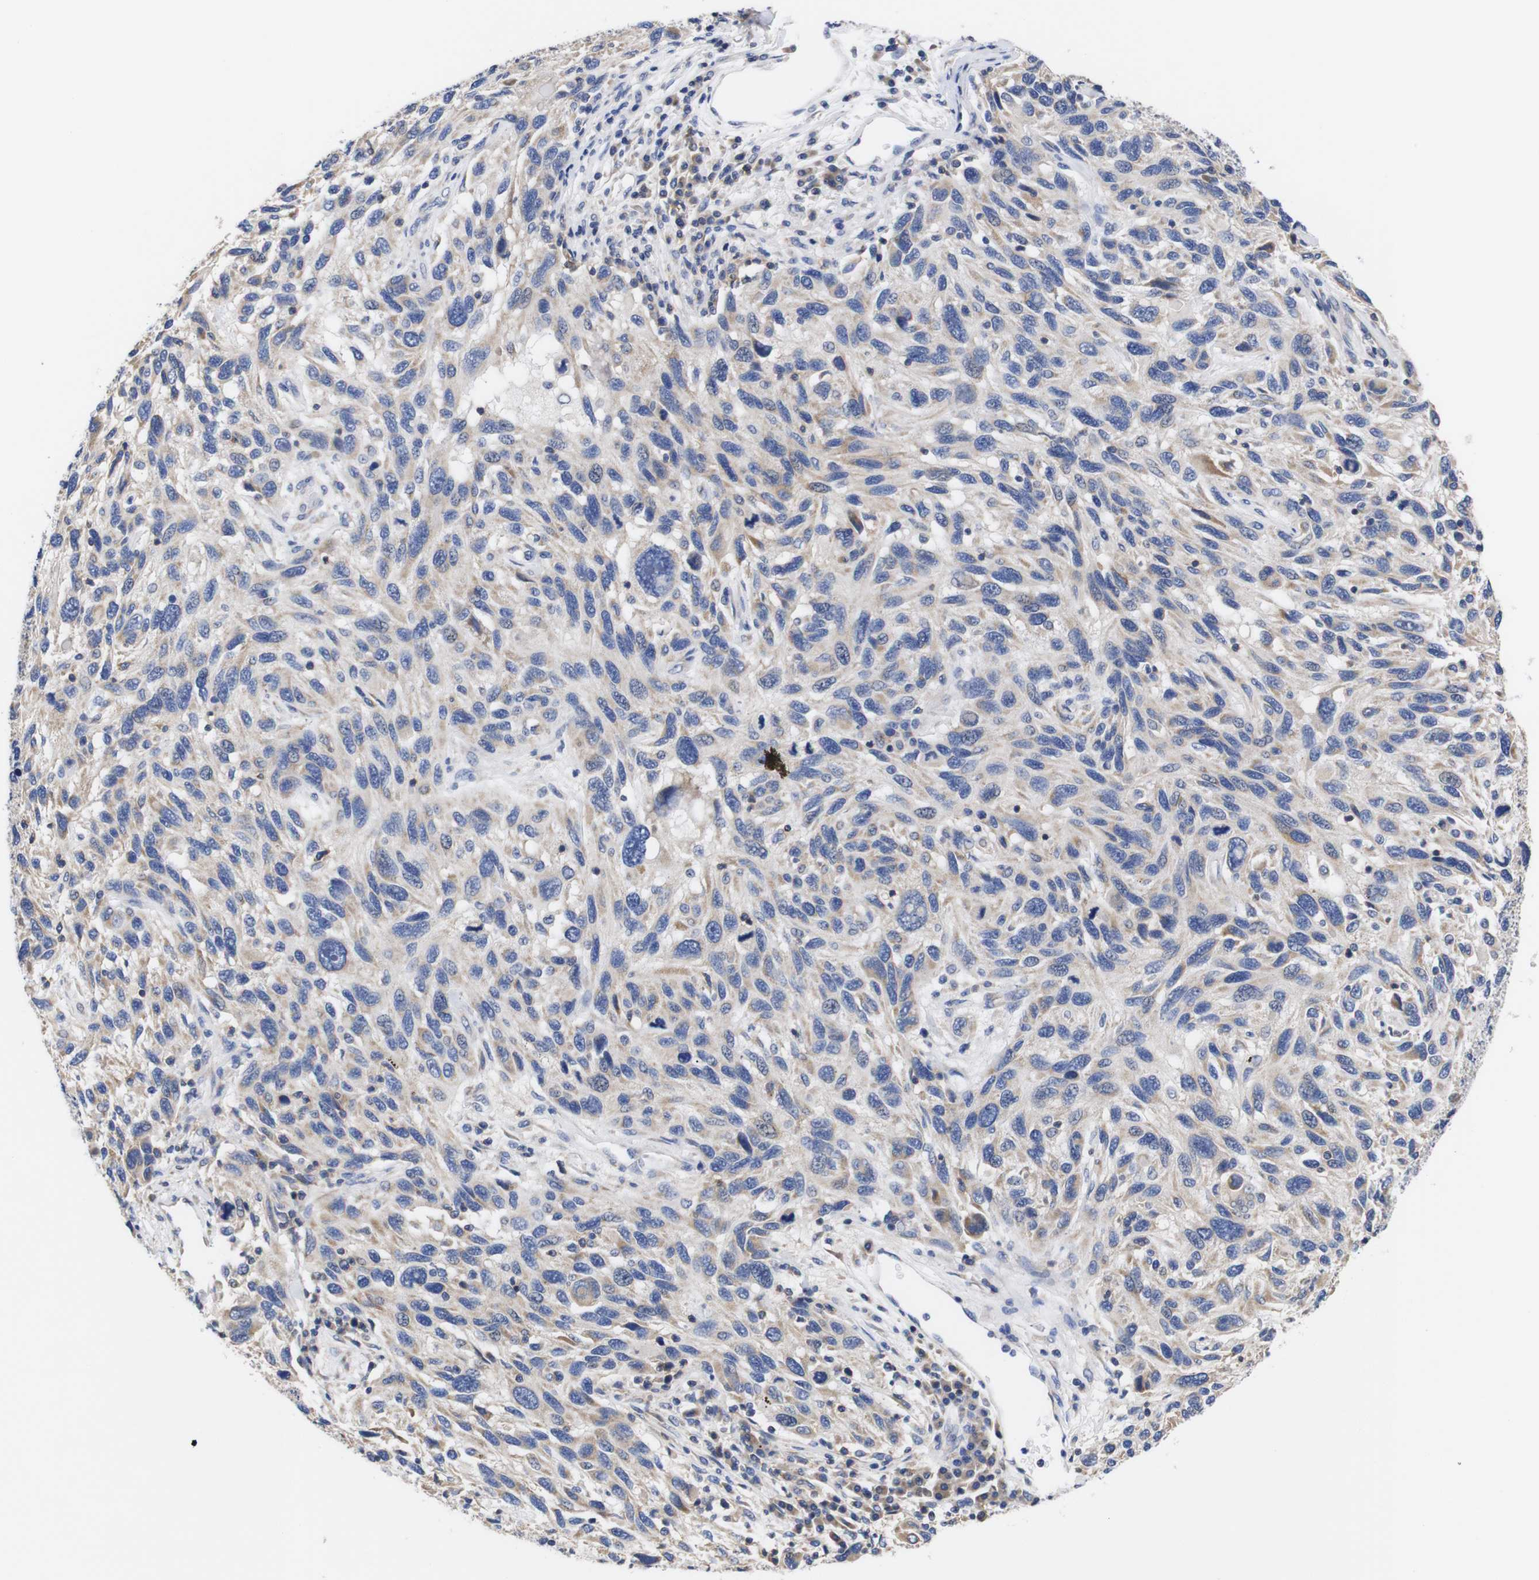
{"staining": {"intensity": "weak", "quantity": "<25%", "location": "cytoplasmic/membranous"}, "tissue": "melanoma", "cell_type": "Tumor cells", "image_type": "cancer", "snomed": [{"axis": "morphology", "description": "Malignant melanoma, NOS"}, {"axis": "topography", "description": "Skin"}], "caption": "Melanoma was stained to show a protein in brown. There is no significant positivity in tumor cells.", "gene": "OPN3", "patient": {"sex": "male", "age": 53}}